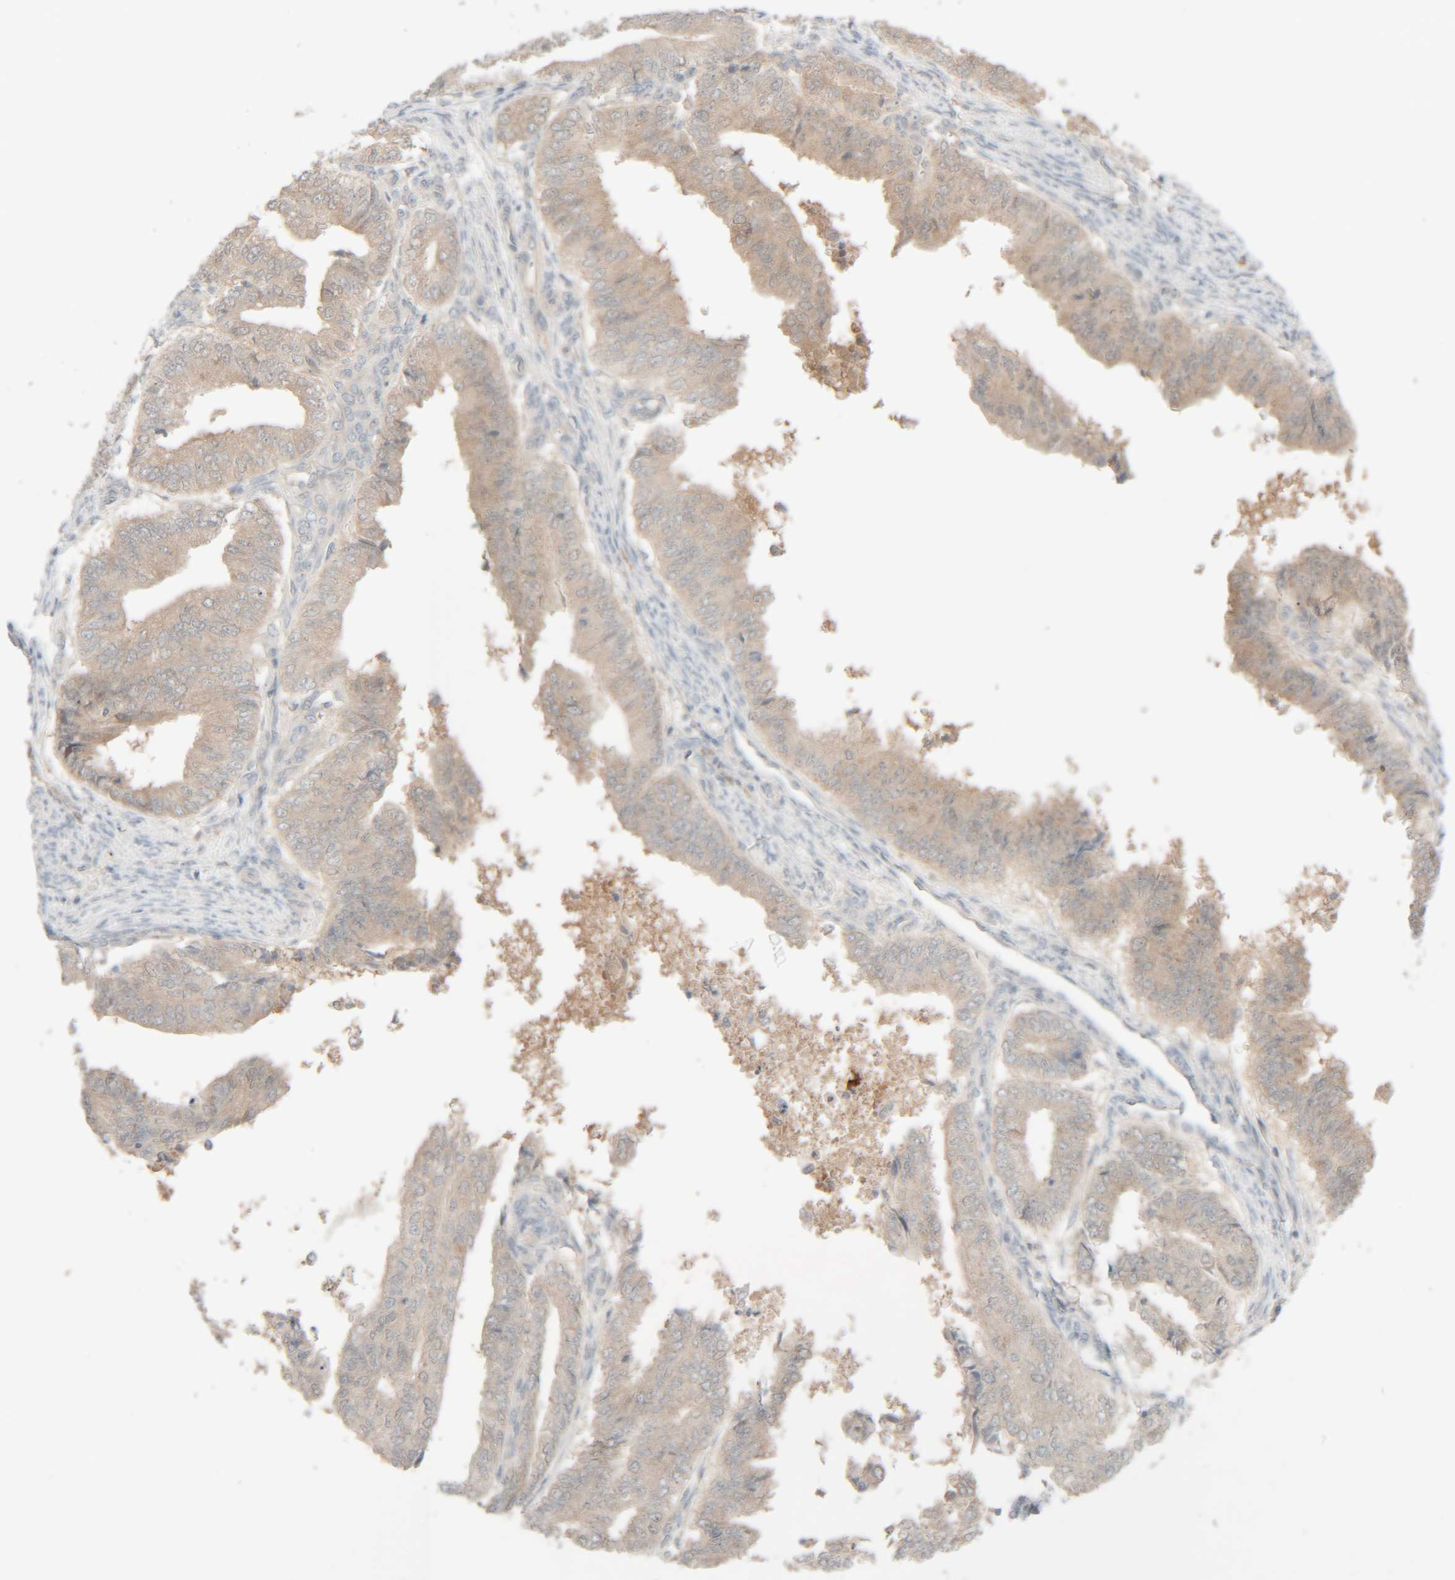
{"staining": {"intensity": "negative", "quantity": "none", "location": "none"}, "tissue": "endometrial cancer", "cell_type": "Tumor cells", "image_type": "cancer", "snomed": [{"axis": "morphology", "description": "Polyp, NOS"}, {"axis": "morphology", "description": "Adenocarcinoma, NOS"}, {"axis": "morphology", "description": "Adenoma, NOS"}, {"axis": "topography", "description": "Endometrium"}], "caption": "Polyp (endometrial) was stained to show a protein in brown. There is no significant staining in tumor cells.", "gene": "CHKA", "patient": {"sex": "female", "age": 79}}